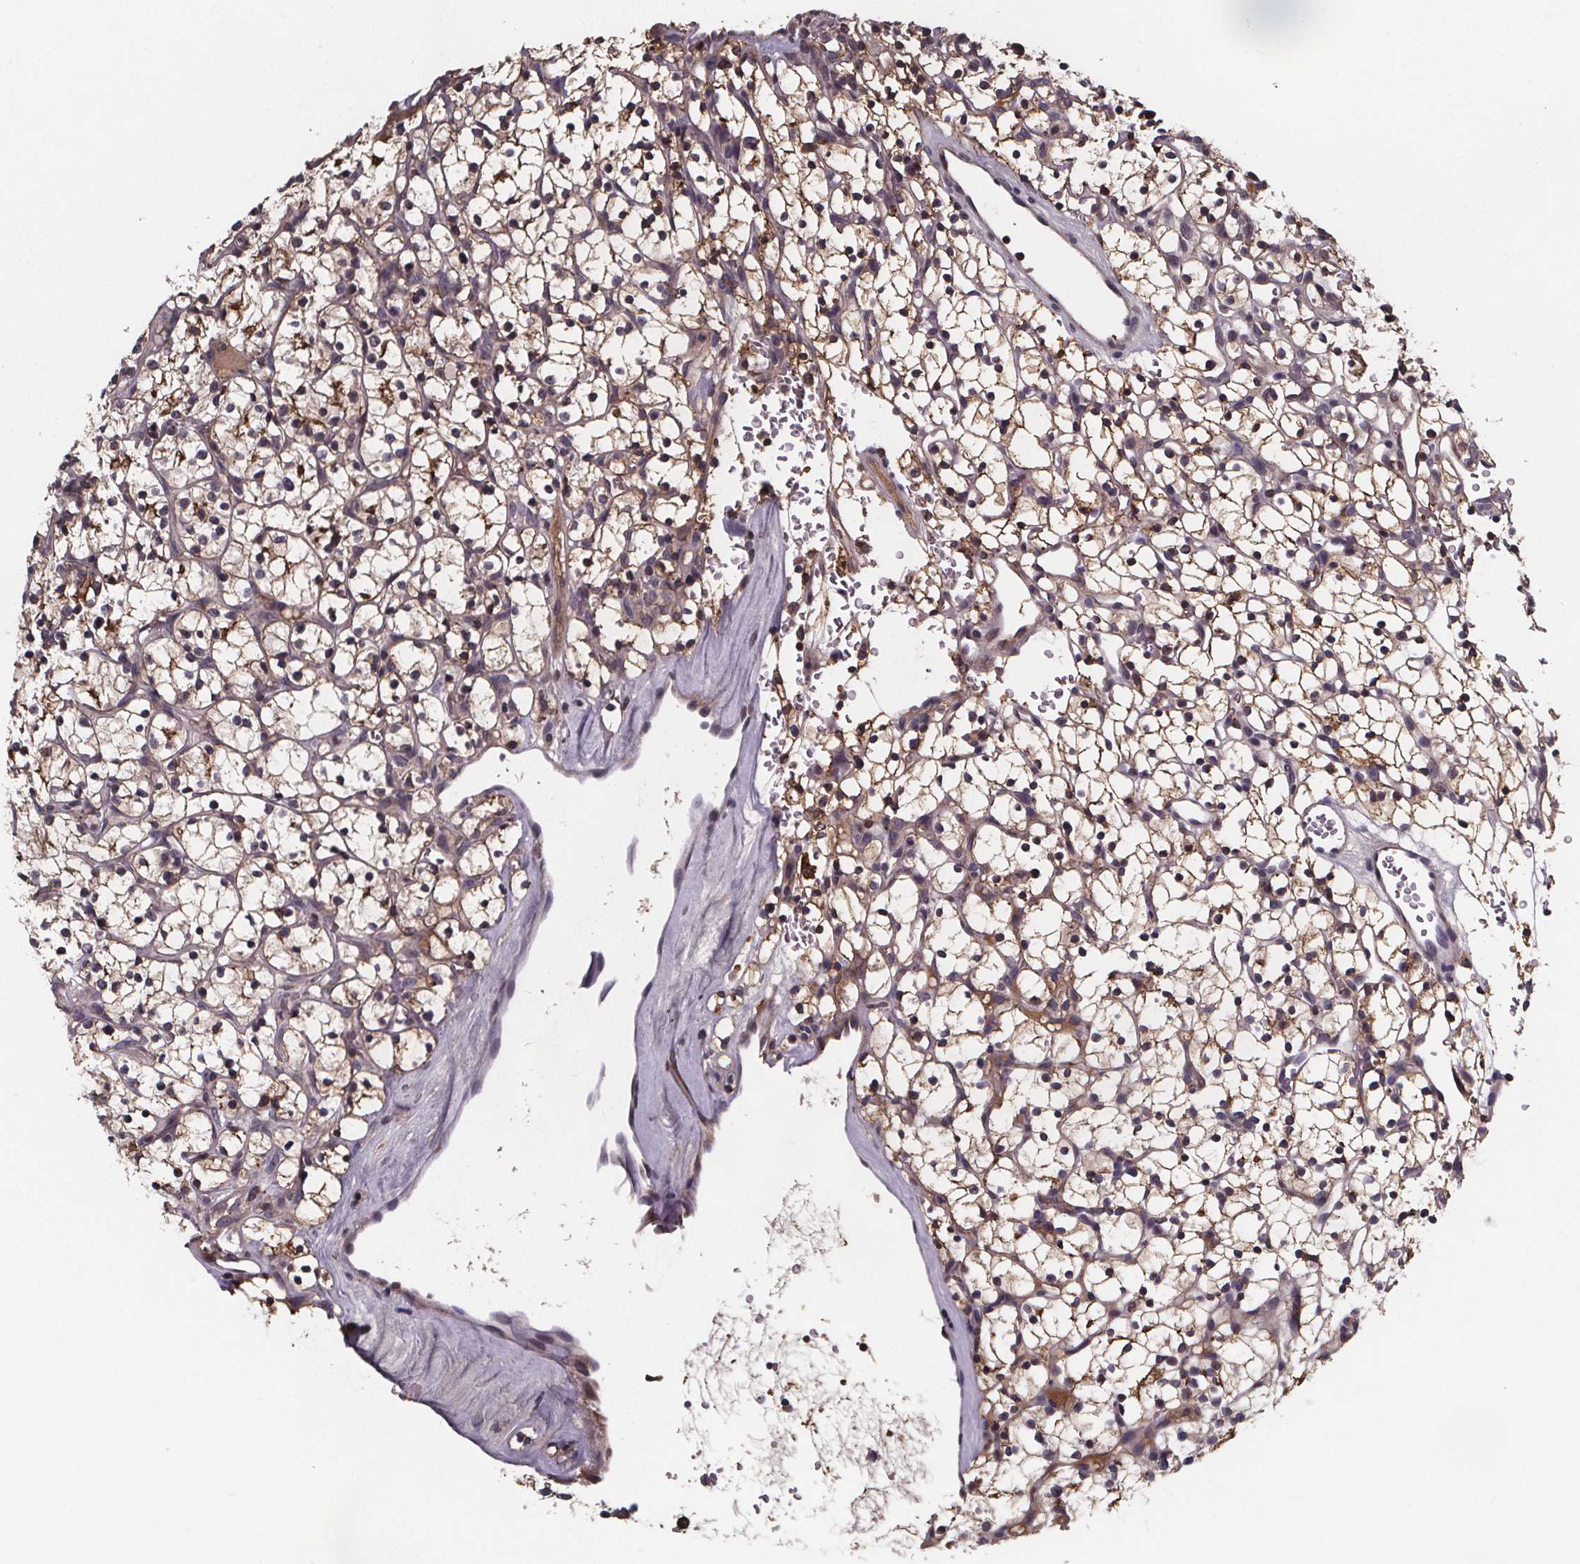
{"staining": {"intensity": "negative", "quantity": "none", "location": "none"}, "tissue": "renal cancer", "cell_type": "Tumor cells", "image_type": "cancer", "snomed": [{"axis": "morphology", "description": "Adenocarcinoma, NOS"}, {"axis": "topography", "description": "Kidney"}], "caption": "Immunohistochemical staining of human adenocarcinoma (renal) exhibits no significant expression in tumor cells.", "gene": "FASTKD3", "patient": {"sex": "female", "age": 64}}